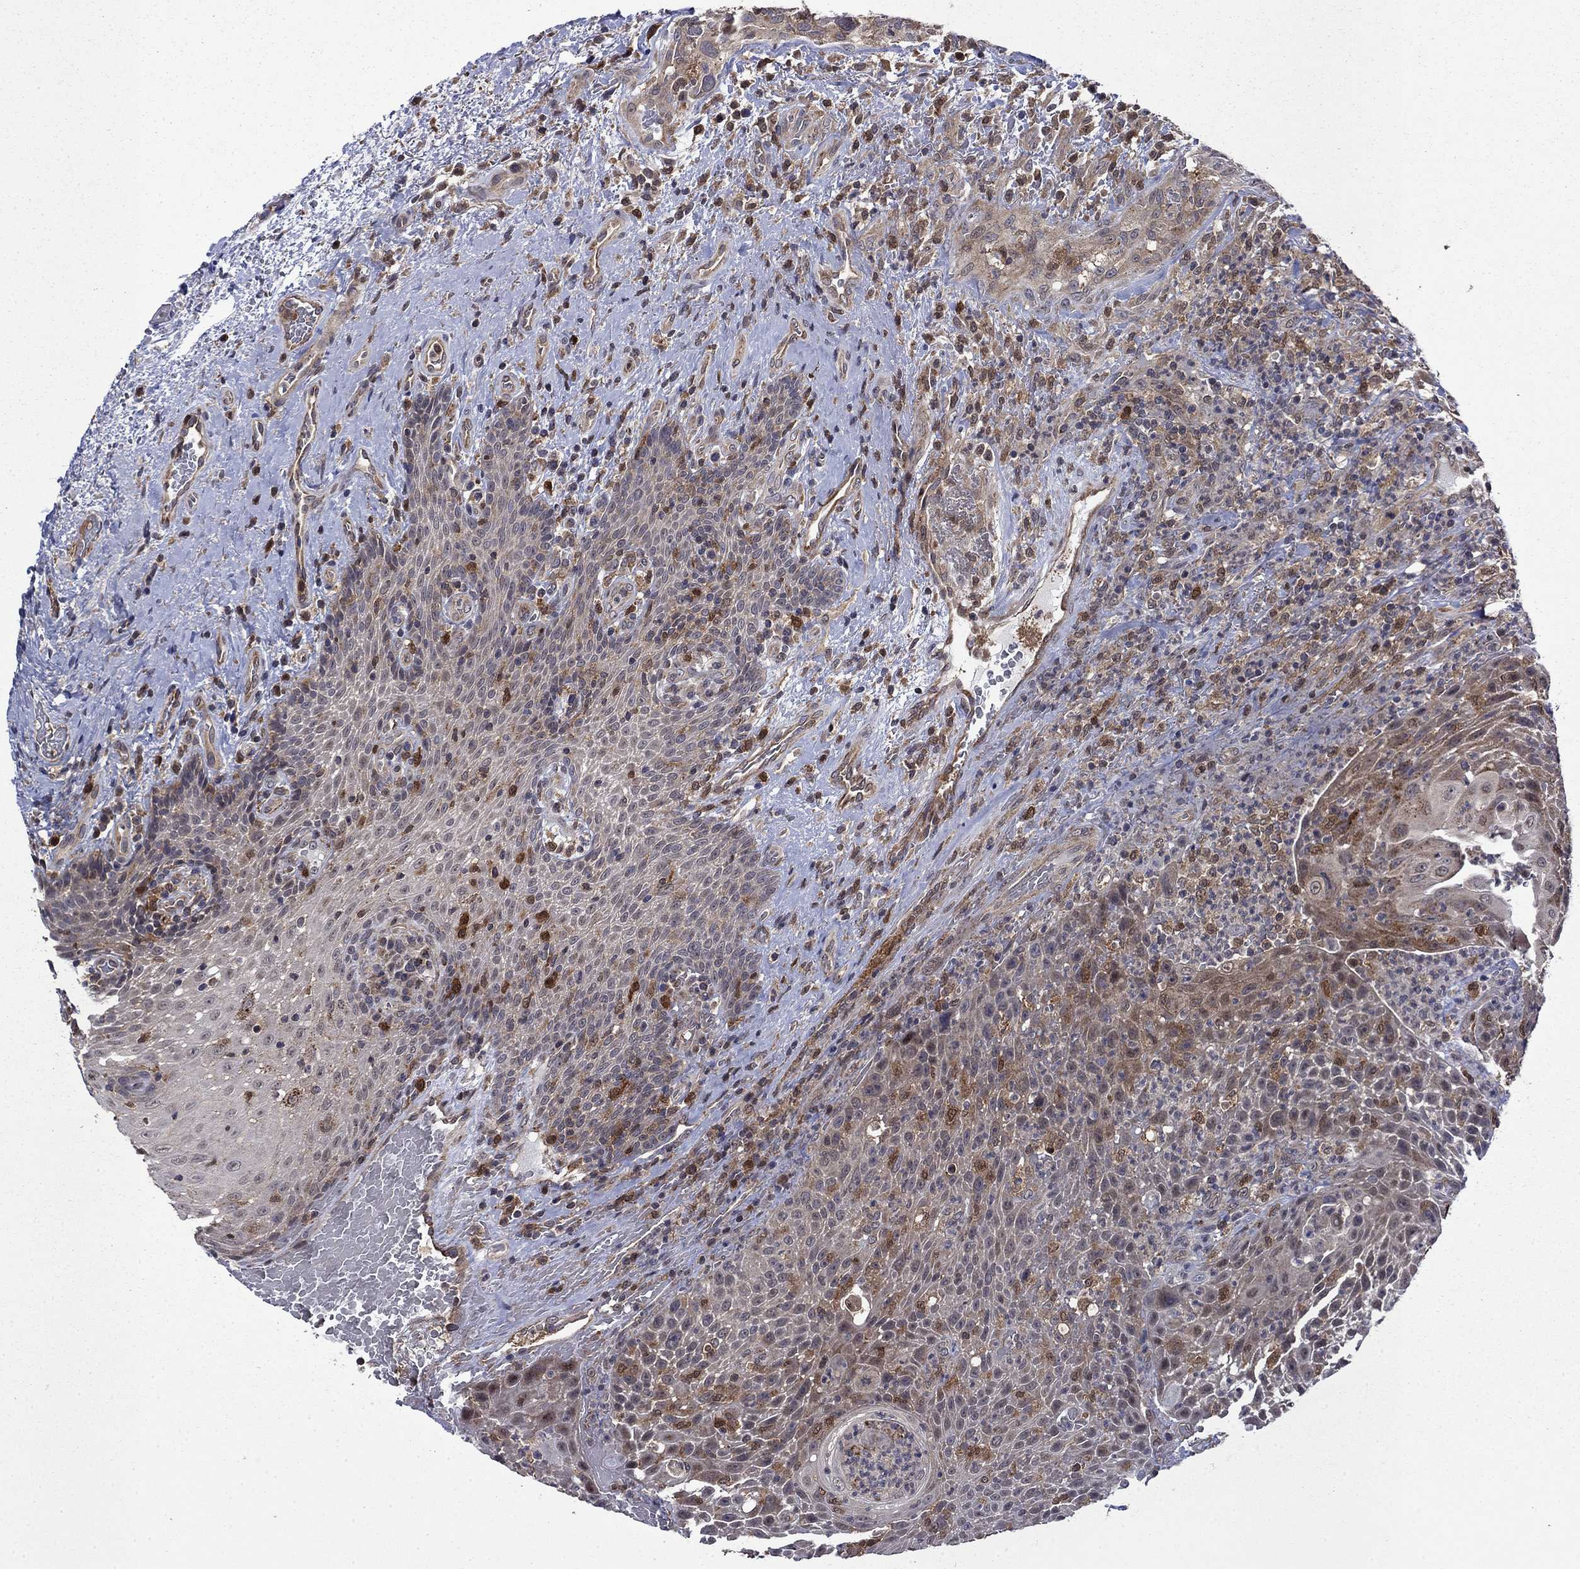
{"staining": {"intensity": "weak", "quantity": "<25%", "location": "cytoplasmic/membranous"}, "tissue": "head and neck cancer", "cell_type": "Tumor cells", "image_type": "cancer", "snomed": [{"axis": "morphology", "description": "Squamous cell carcinoma, NOS"}, {"axis": "topography", "description": "Head-Neck"}], "caption": "High magnification brightfield microscopy of head and neck squamous cell carcinoma stained with DAB (brown) and counterstained with hematoxylin (blue): tumor cells show no significant expression.", "gene": "TPMT", "patient": {"sex": "male", "age": 69}}